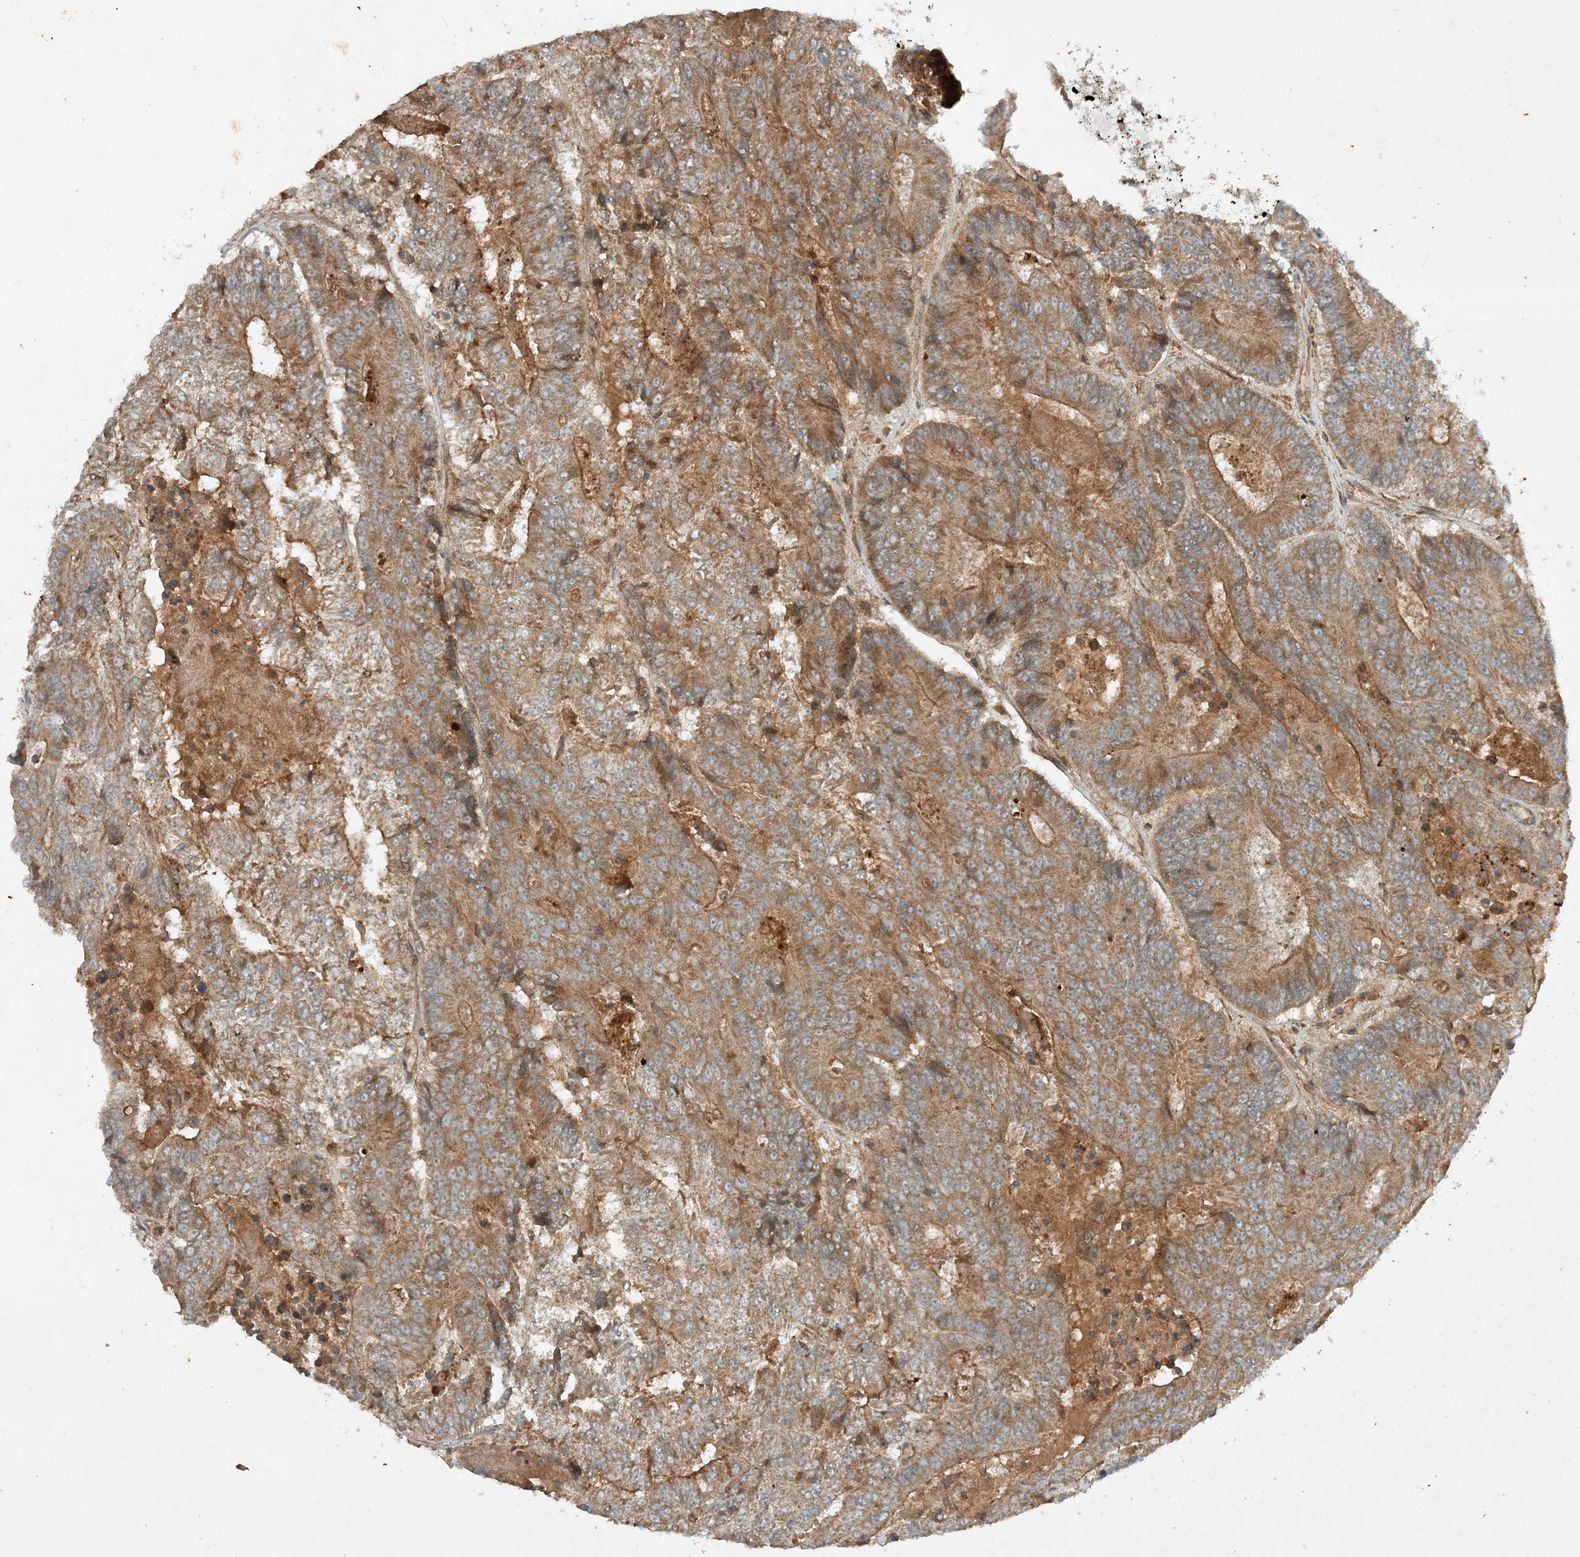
{"staining": {"intensity": "moderate", "quantity": ">75%", "location": "cytoplasmic/membranous"}, "tissue": "colorectal cancer", "cell_type": "Tumor cells", "image_type": "cancer", "snomed": [{"axis": "morphology", "description": "Adenocarcinoma, NOS"}, {"axis": "topography", "description": "Colon"}], "caption": "Protein expression analysis of colorectal adenocarcinoma exhibits moderate cytoplasmic/membranous expression in approximately >75% of tumor cells. The staining is performed using DAB brown chromogen to label protein expression. The nuclei are counter-stained blue using hematoxylin.", "gene": "XRN1", "patient": {"sex": "male", "age": 83}}